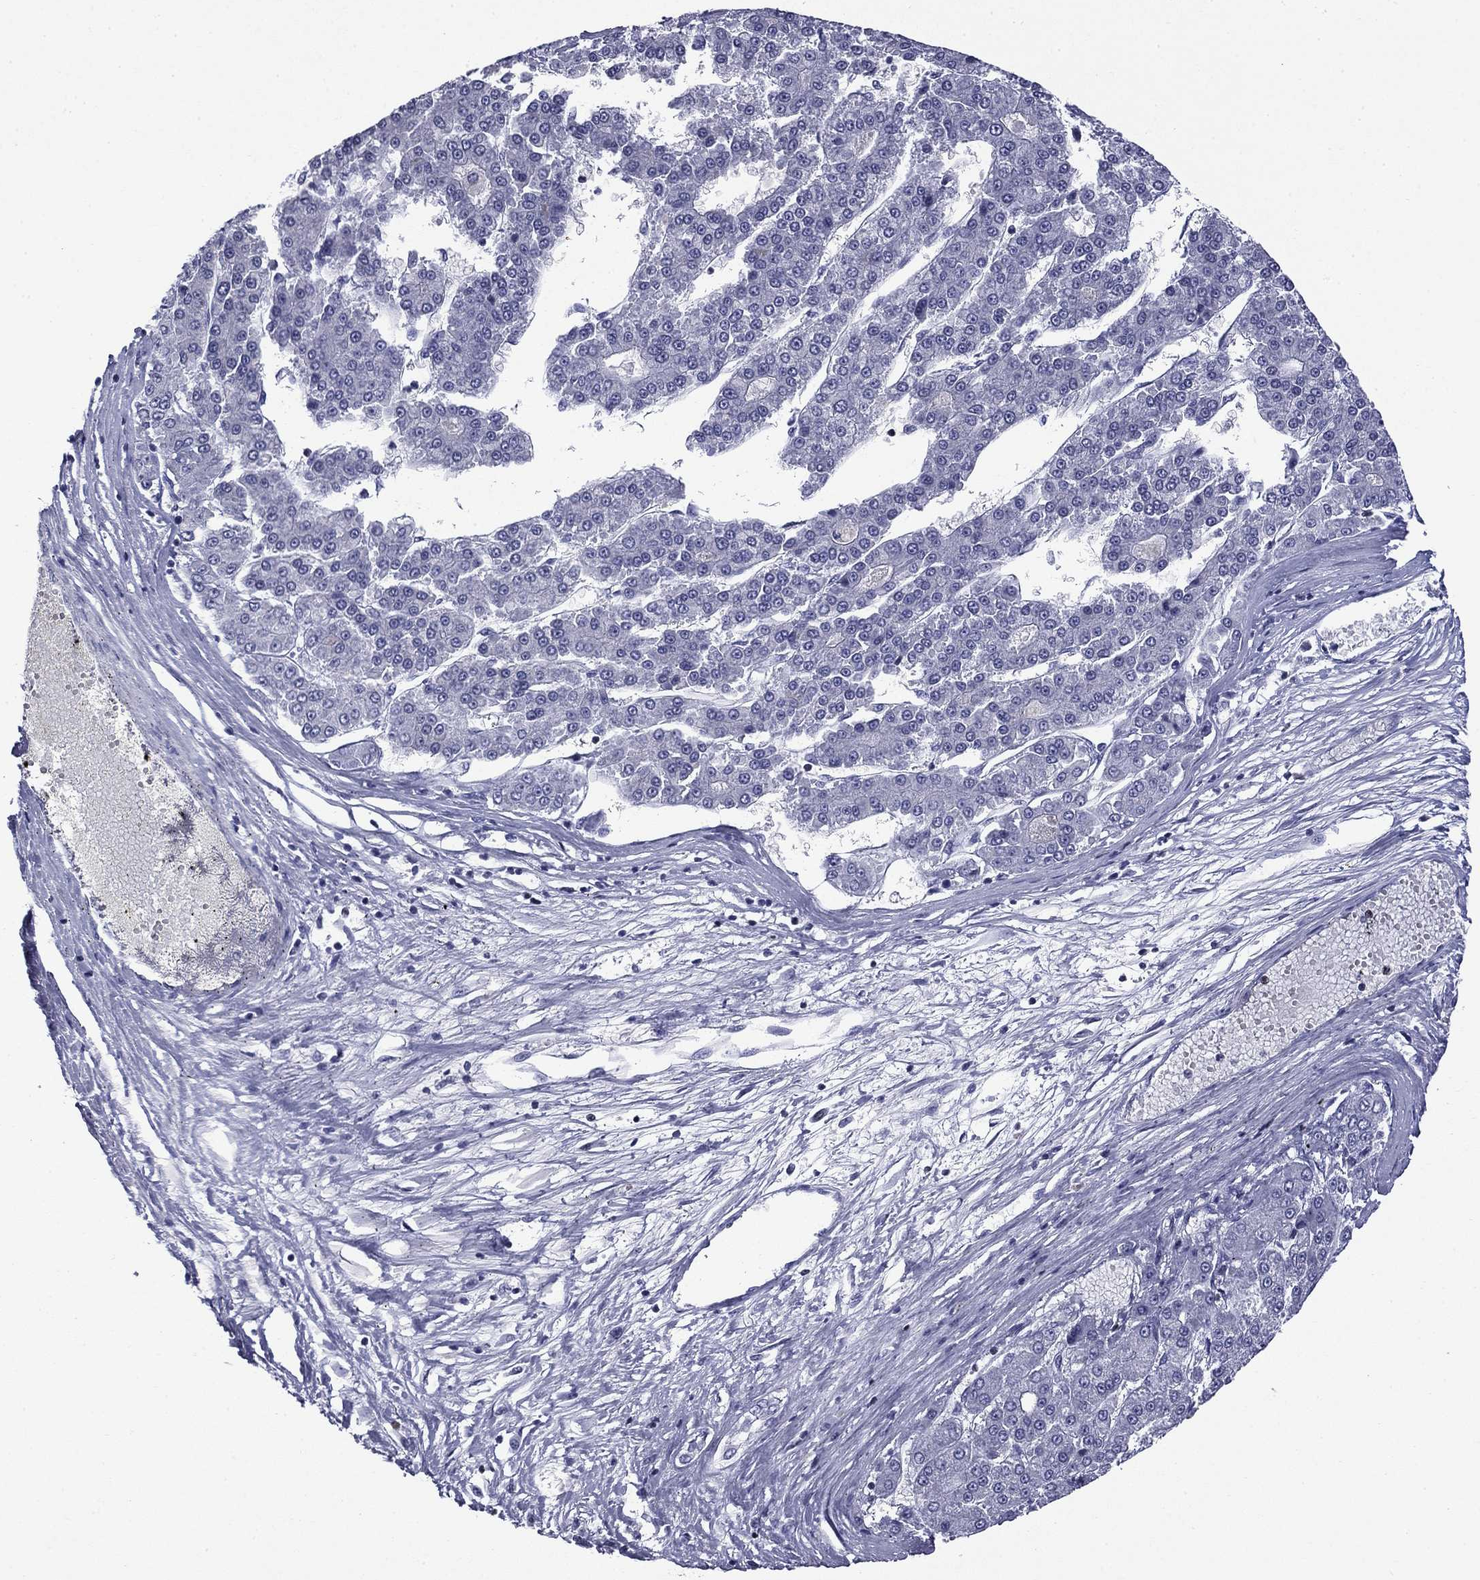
{"staining": {"intensity": "negative", "quantity": "none", "location": "none"}, "tissue": "liver cancer", "cell_type": "Tumor cells", "image_type": "cancer", "snomed": [{"axis": "morphology", "description": "Carcinoma, Hepatocellular, NOS"}, {"axis": "topography", "description": "Liver"}], "caption": "The histopathology image shows no staining of tumor cells in liver hepatocellular carcinoma.", "gene": "IKZF3", "patient": {"sex": "male", "age": 70}}